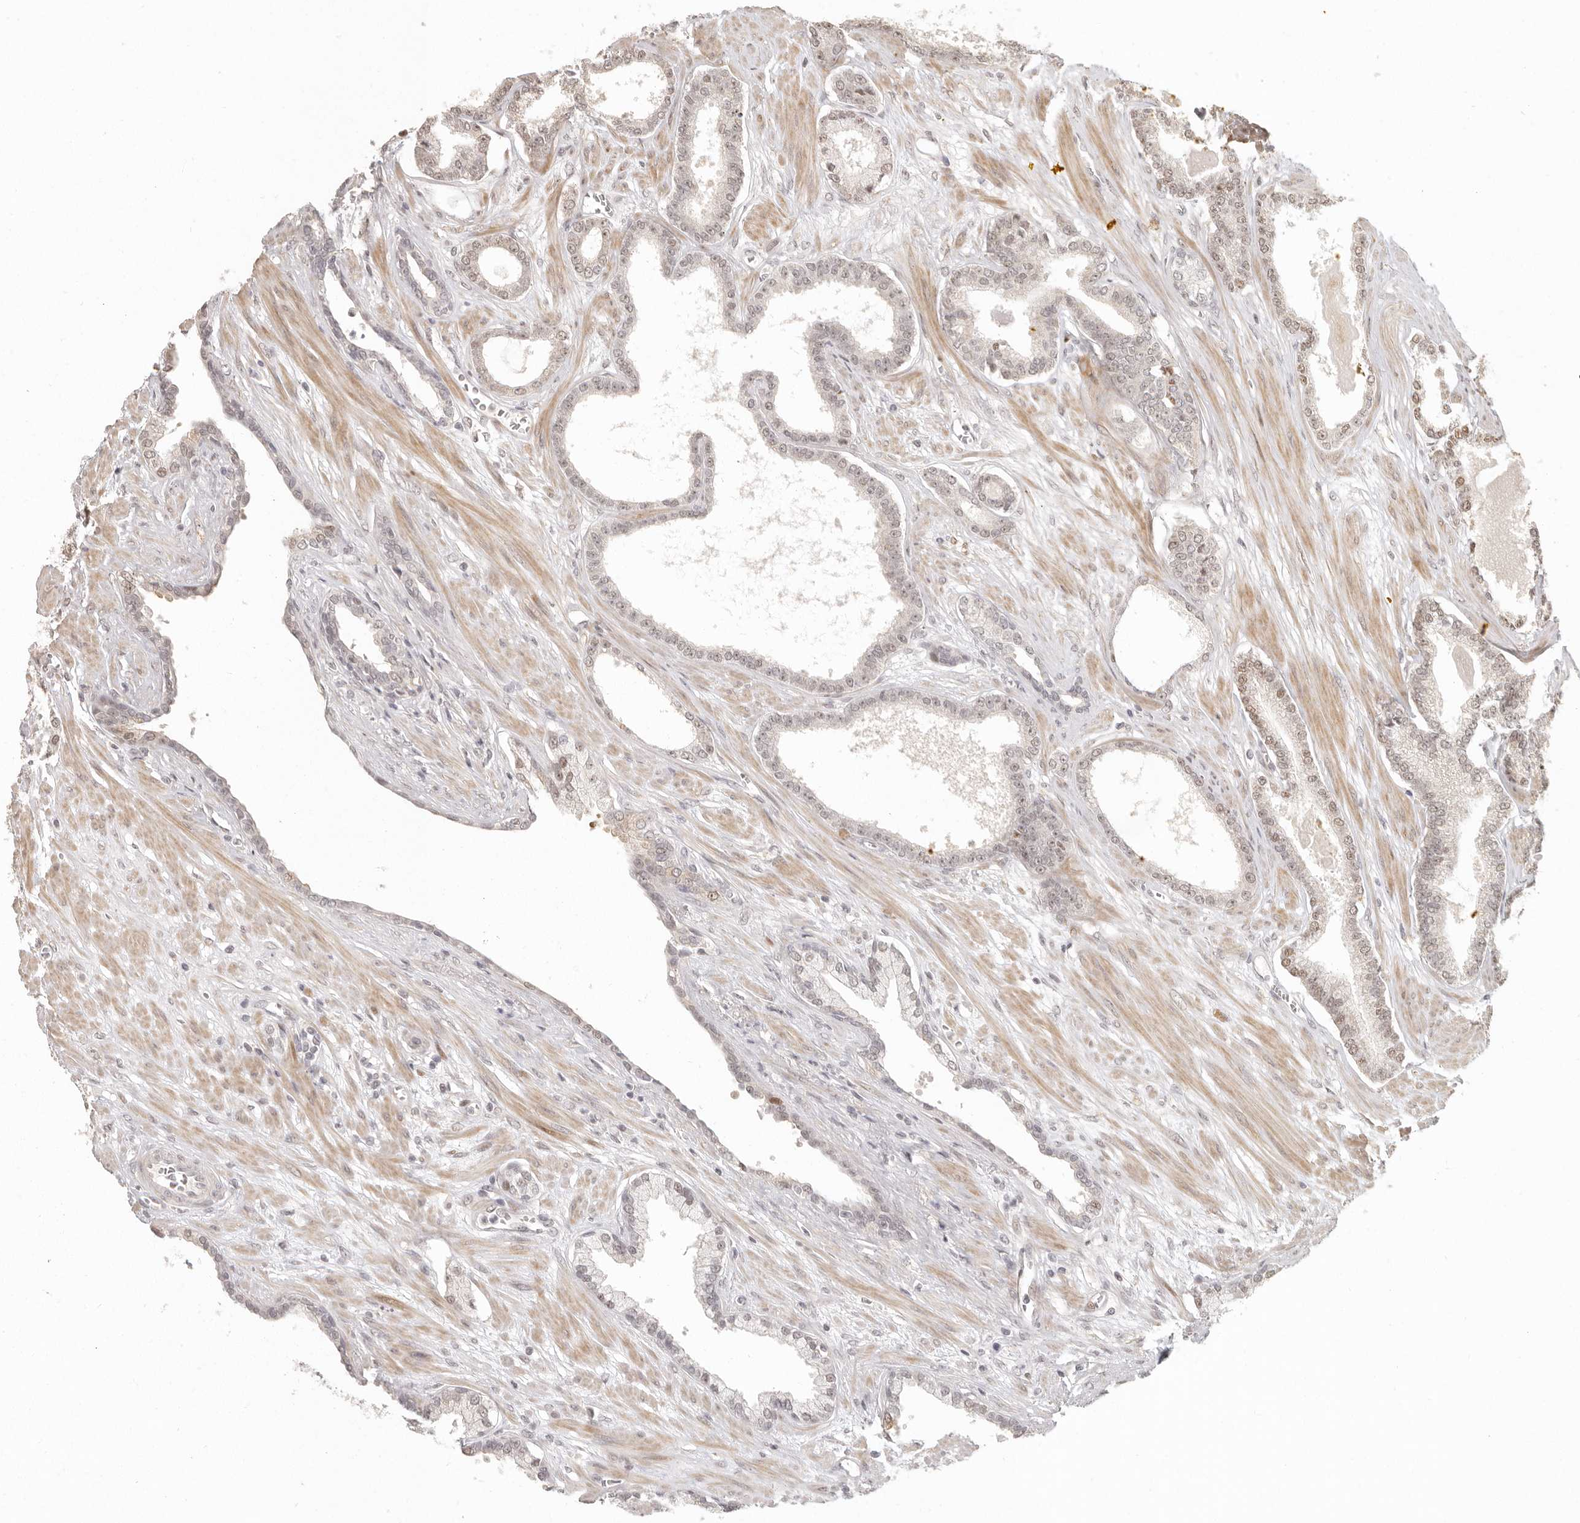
{"staining": {"intensity": "weak", "quantity": "25%-75%", "location": "nuclear"}, "tissue": "prostate cancer", "cell_type": "Tumor cells", "image_type": "cancer", "snomed": [{"axis": "morphology", "description": "Adenocarcinoma, Low grade"}, {"axis": "topography", "description": "Prostate"}], "caption": "A histopathology image of prostate cancer (low-grade adenocarcinoma) stained for a protein exhibits weak nuclear brown staining in tumor cells.", "gene": "GPBP1L1", "patient": {"sex": "male", "age": 70}}